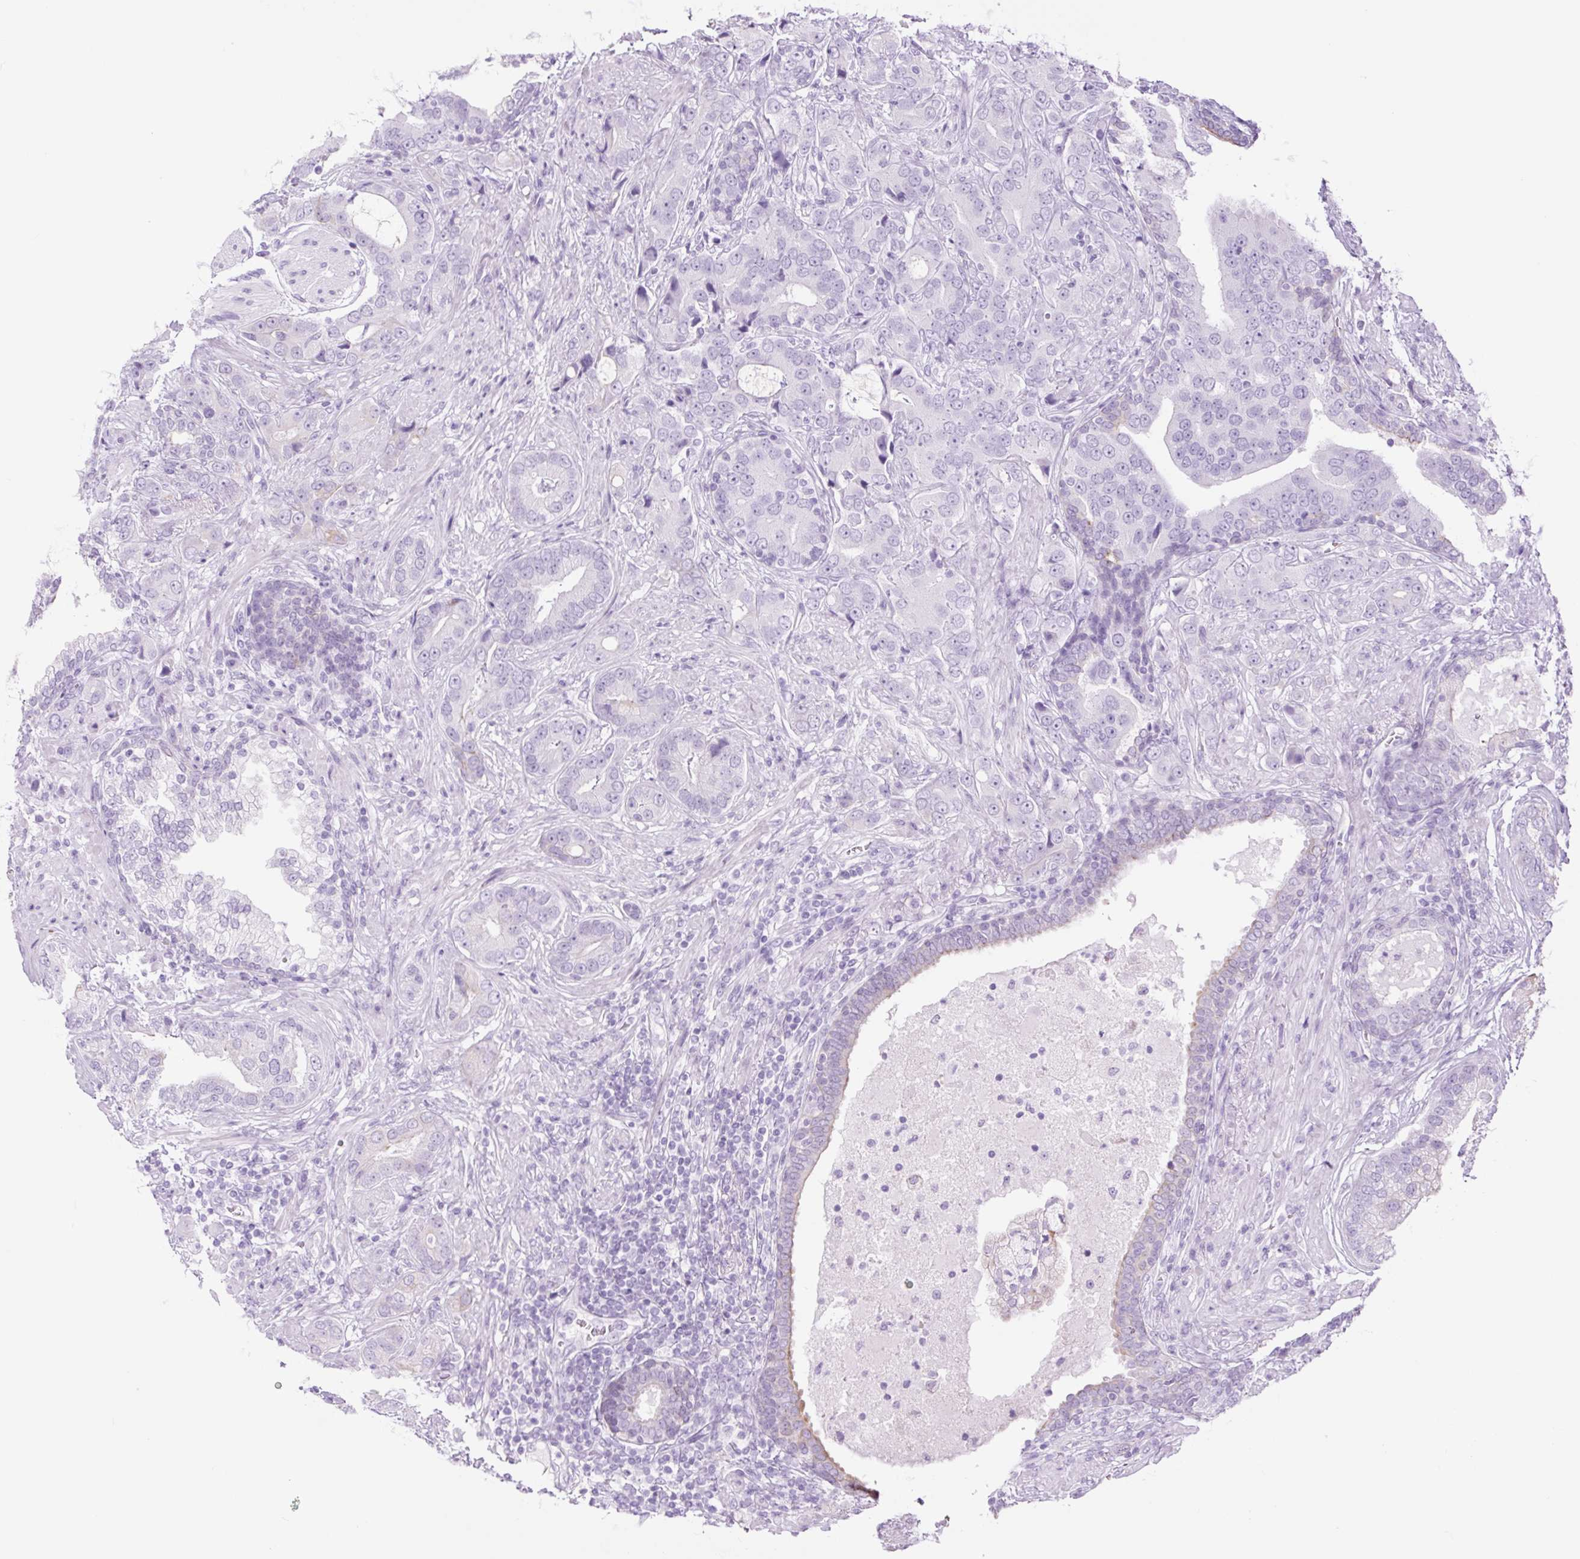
{"staining": {"intensity": "negative", "quantity": "none", "location": "none"}, "tissue": "prostate cancer", "cell_type": "Tumor cells", "image_type": "cancer", "snomed": [{"axis": "morphology", "description": "Adenocarcinoma, High grade"}, {"axis": "topography", "description": "Prostate"}], "caption": "Human prostate cancer (adenocarcinoma (high-grade)) stained for a protein using immunohistochemistry (IHC) exhibits no staining in tumor cells.", "gene": "TFF2", "patient": {"sex": "male", "age": 55}}